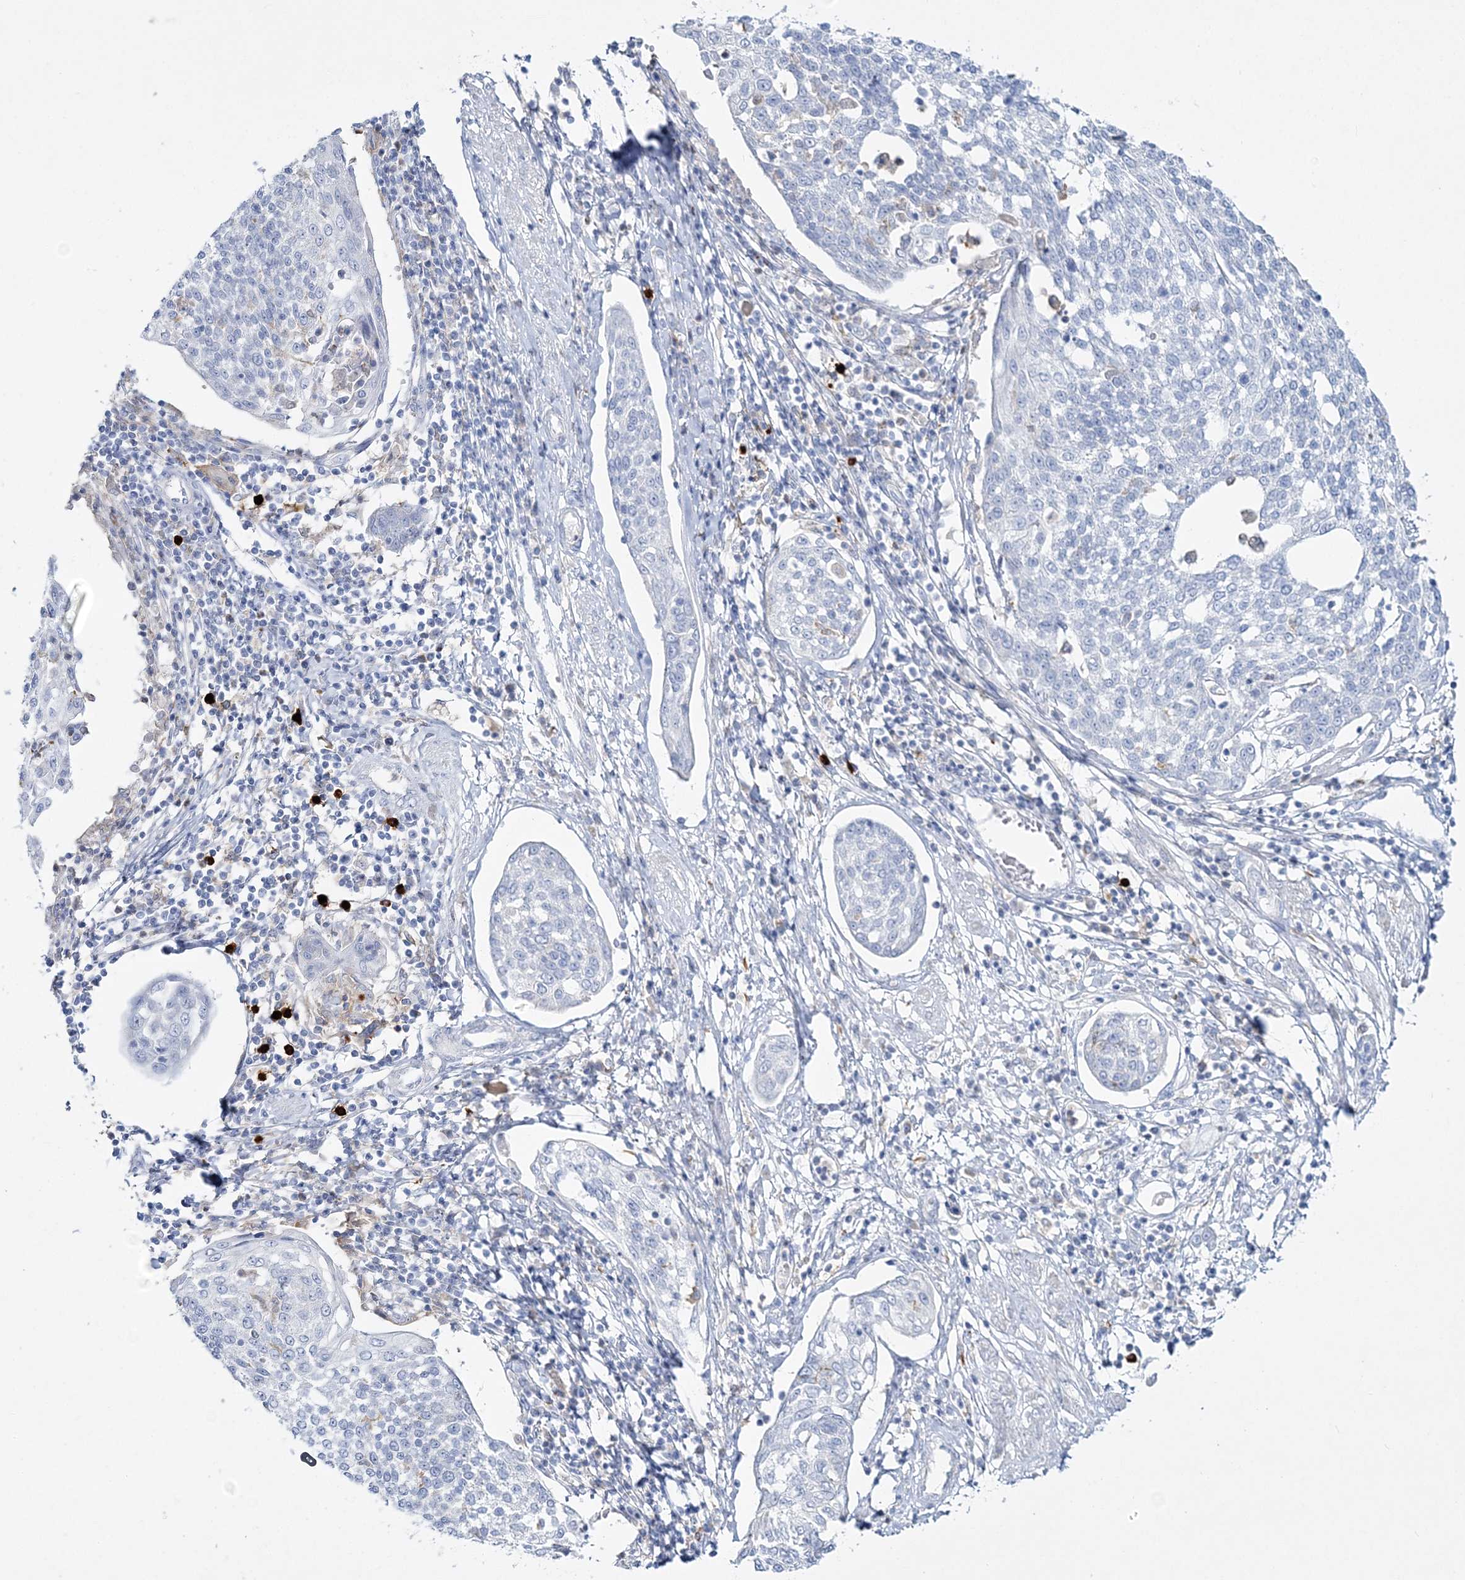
{"staining": {"intensity": "negative", "quantity": "none", "location": "none"}, "tissue": "cervical cancer", "cell_type": "Tumor cells", "image_type": "cancer", "snomed": [{"axis": "morphology", "description": "Squamous cell carcinoma, NOS"}, {"axis": "topography", "description": "Cervix"}], "caption": "There is no significant expression in tumor cells of cervical cancer (squamous cell carcinoma).", "gene": "WDSUB1", "patient": {"sex": "female", "age": 34}}